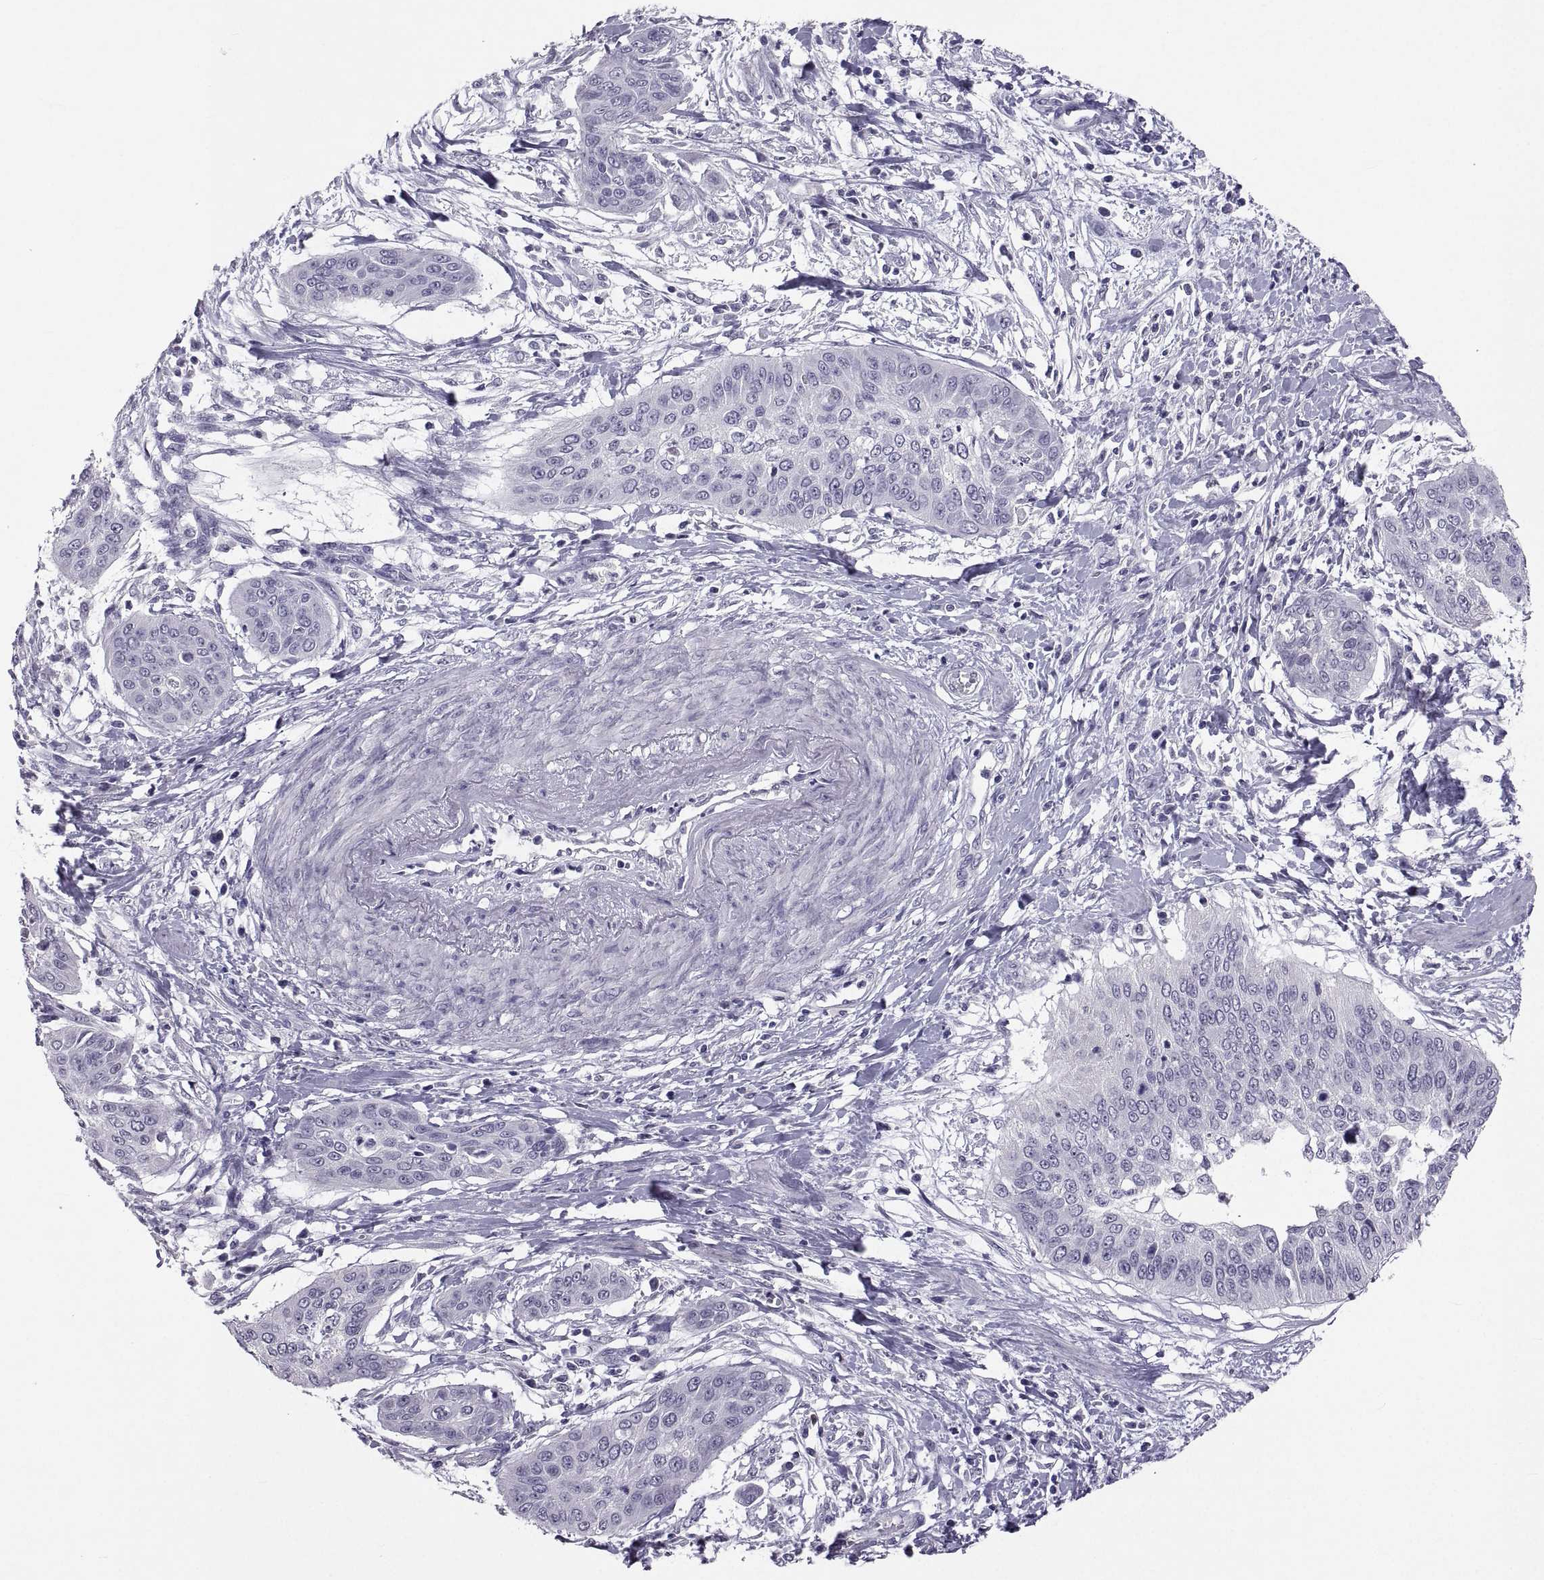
{"staining": {"intensity": "negative", "quantity": "none", "location": "none"}, "tissue": "cervical cancer", "cell_type": "Tumor cells", "image_type": "cancer", "snomed": [{"axis": "morphology", "description": "Squamous cell carcinoma, NOS"}, {"axis": "topography", "description": "Cervix"}], "caption": "Tumor cells show no significant protein expression in cervical cancer (squamous cell carcinoma).", "gene": "SOX21", "patient": {"sex": "female", "age": 39}}